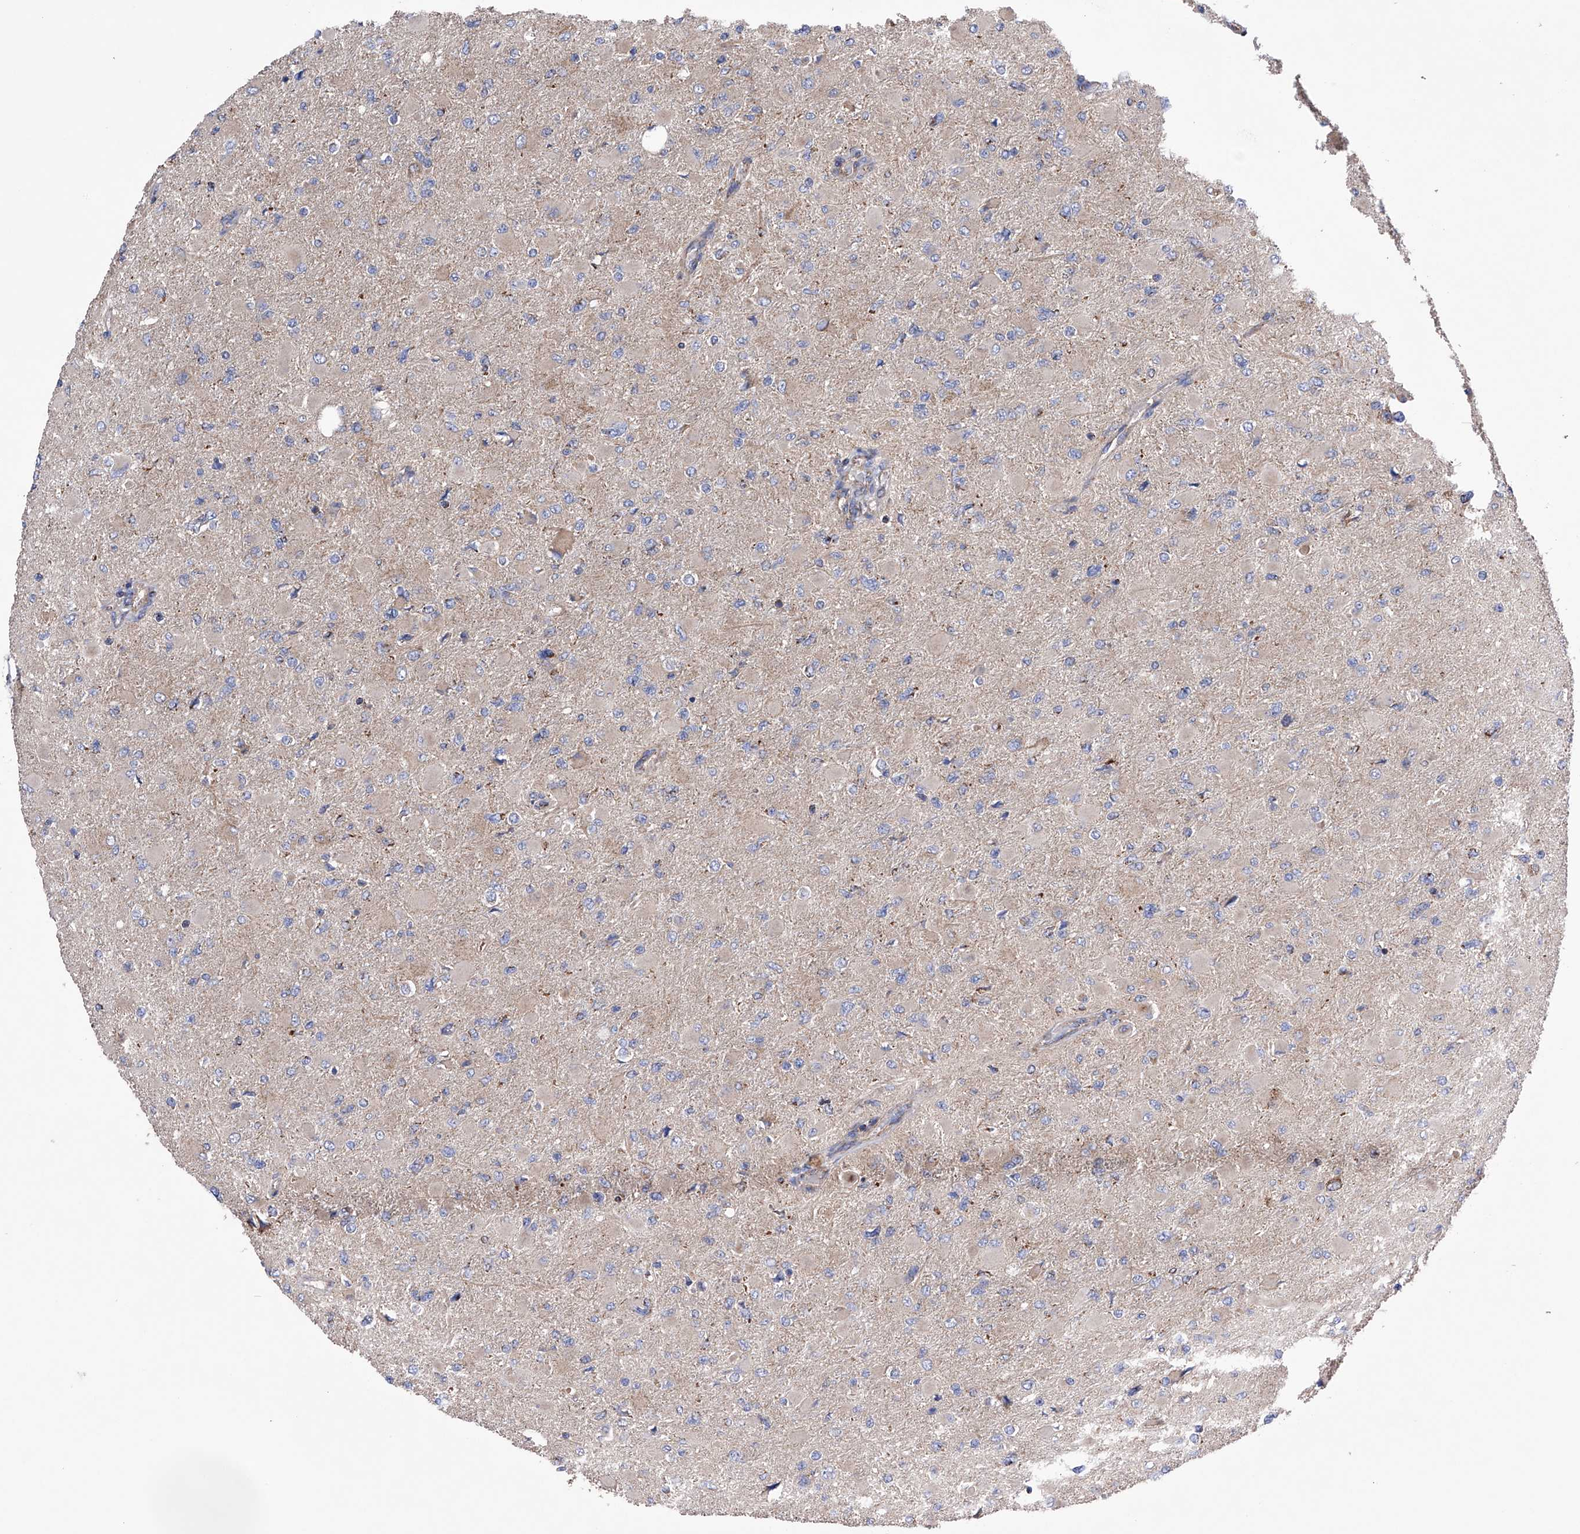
{"staining": {"intensity": "weak", "quantity": "25%-75%", "location": "cytoplasmic/membranous"}, "tissue": "glioma", "cell_type": "Tumor cells", "image_type": "cancer", "snomed": [{"axis": "morphology", "description": "Glioma, malignant, High grade"}, {"axis": "topography", "description": "Cerebral cortex"}], "caption": "Brown immunohistochemical staining in human malignant high-grade glioma shows weak cytoplasmic/membranous staining in about 25%-75% of tumor cells. Using DAB (3,3'-diaminobenzidine) (brown) and hematoxylin (blue) stains, captured at high magnification using brightfield microscopy.", "gene": "EFCAB2", "patient": {"sex": "female", "age": 36}}